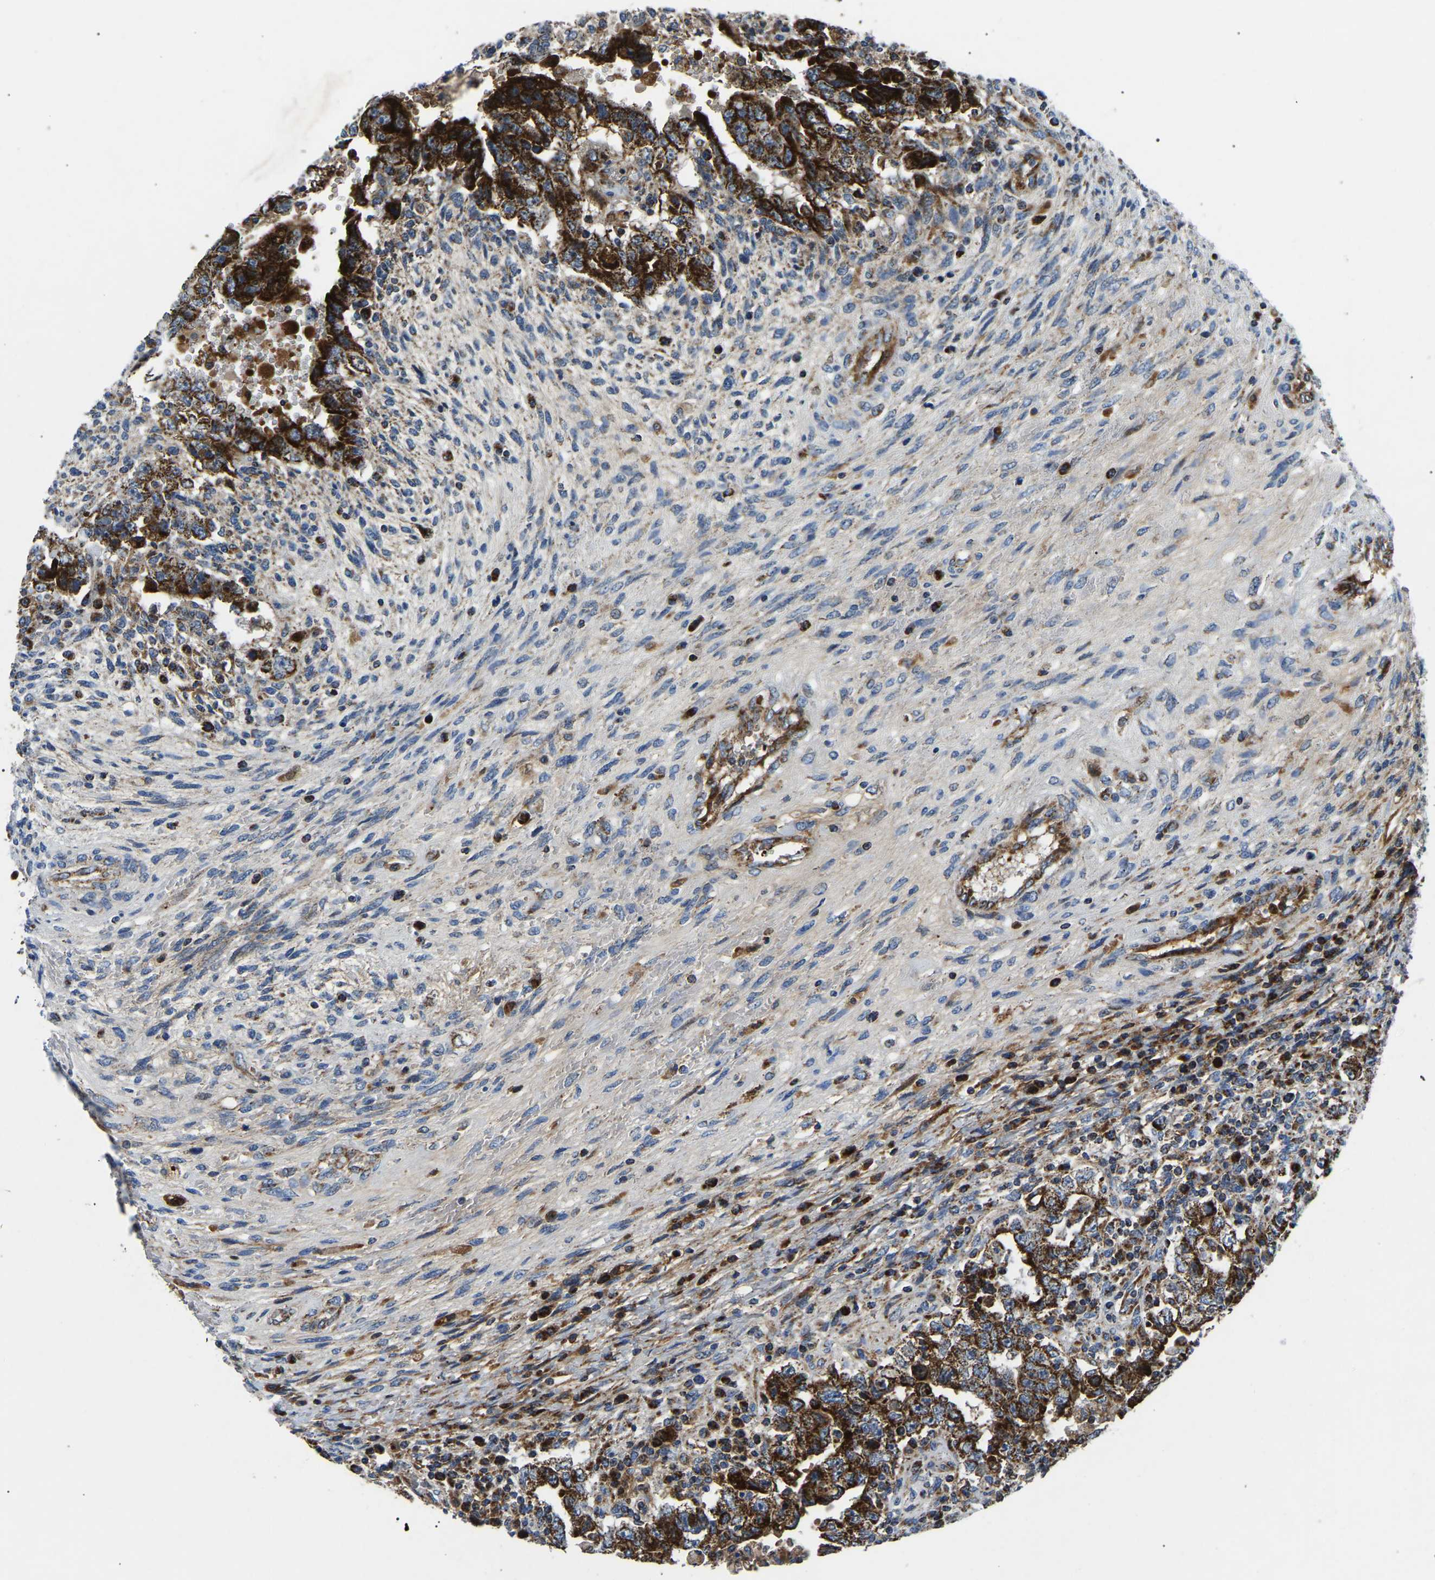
{"staining": {"intensity": "strong", "quantity": ">75%", "location": "cytoplasmic/membranous"}, "tissue": "testis cancer", "cell_type": "Tumor cells", "image_type": "cancer", "snomed": [{"axis": "morphology", "description": "Carcinoma, Embryonal, NOS"}, {"axis": "topography", "description": "Testis"}], "caption": "About >75% of tumor cells in human testis cancer reveal strong cytoplasmic/membranous protein positivity as visualized by brown immunohistochemical staining.", "gene": "PPM1E", "patient": {"sex": "male", "age": 26}}